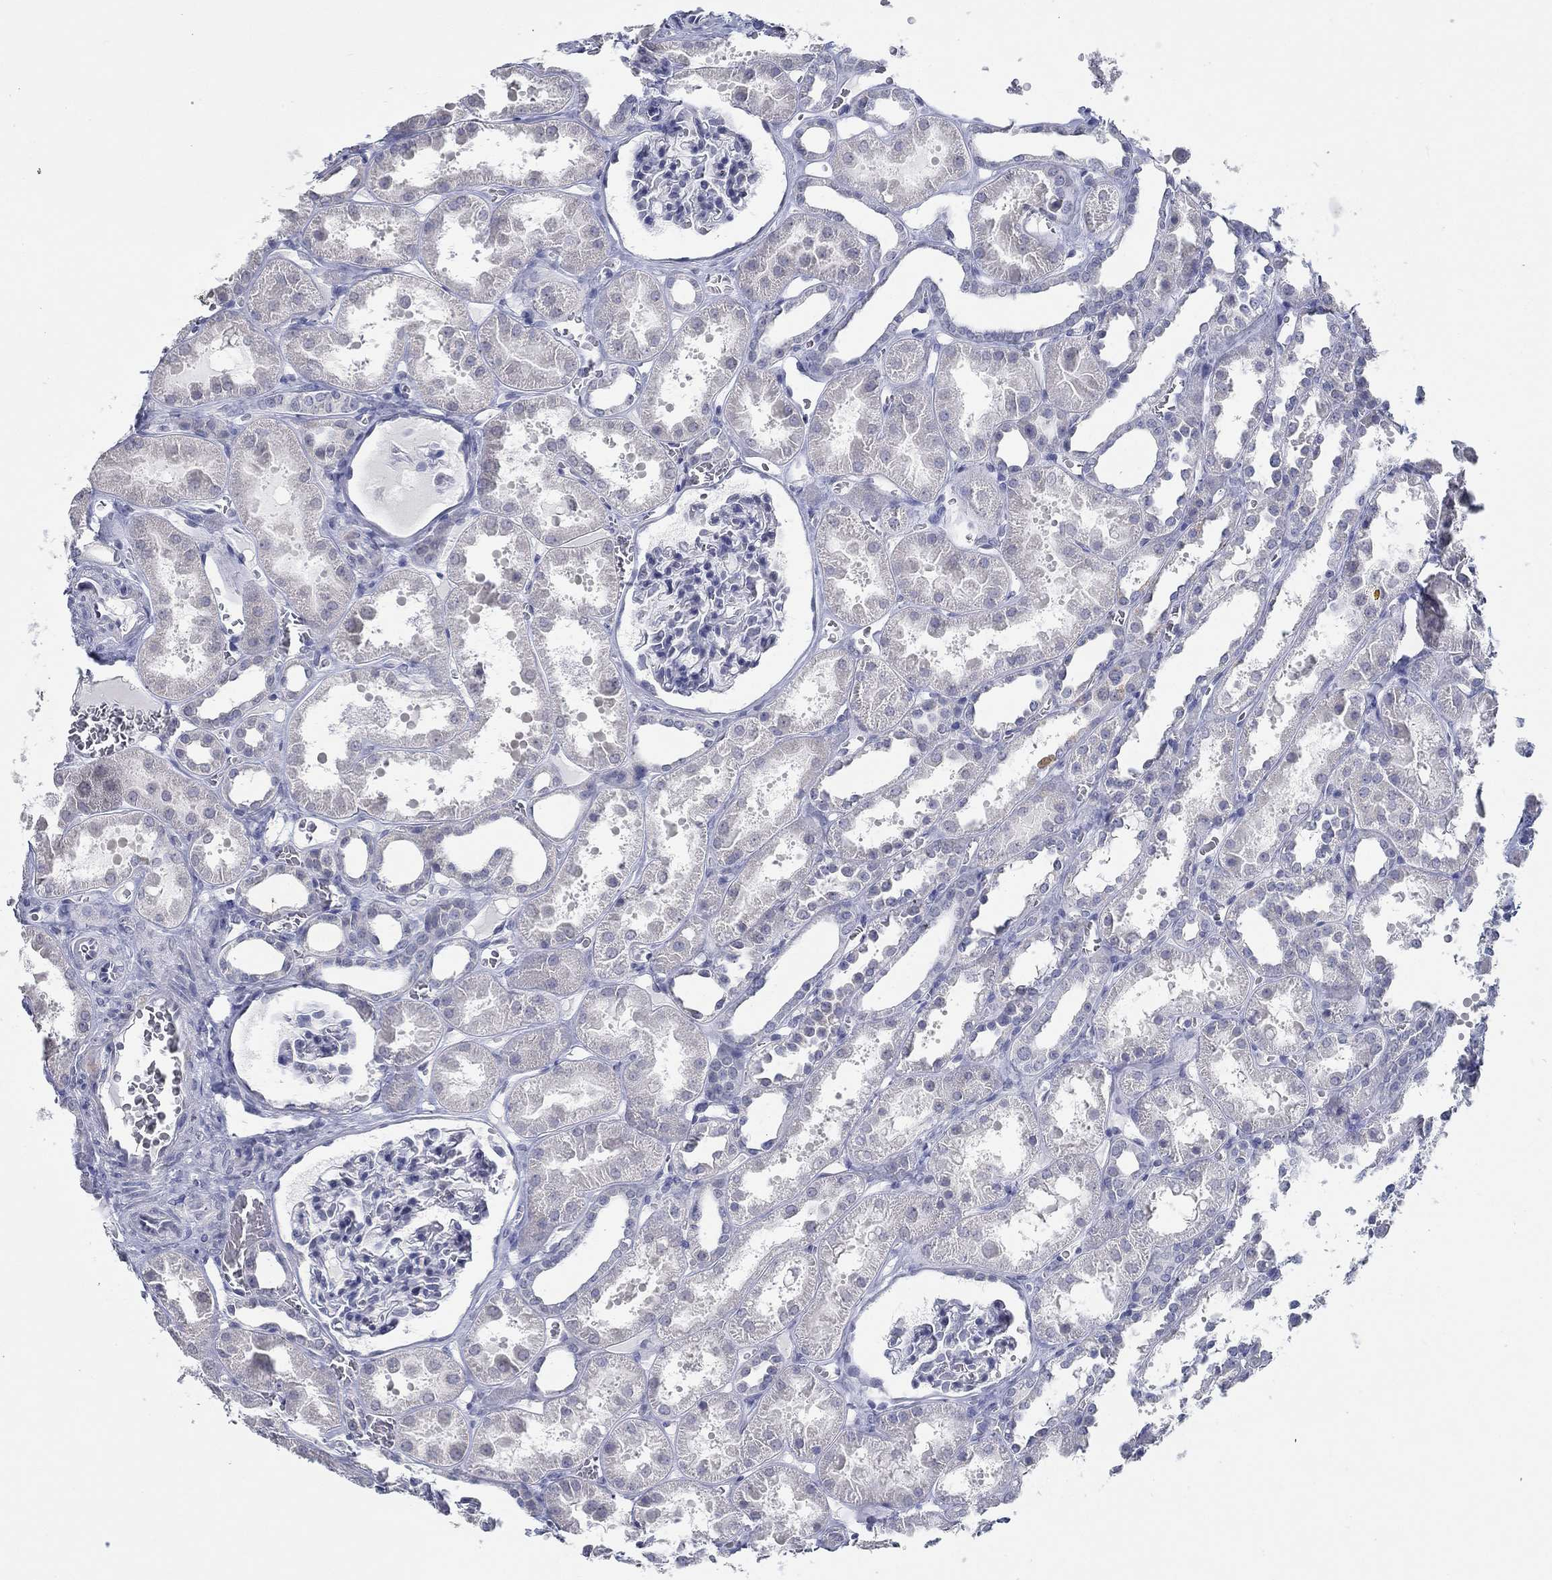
{"staining": {"intensity": "negative", "quantity": "none", "location": "none"}, "tissue": "kidney", "cell_type": "Cells in glomeruli", "image_type": "normal", "snomed": [{"axis": "morphology", "description": "Normal tissue, NOS"}, {"axis": "topography", "description": "Kidney"}], "caption": "DAB (3,3'-diaminobenzidine) immunohistochemical staining of unremarkable kidney shows no significant positivity in cells in glomeruli.", "gene": "NUP155", "patient": {"sex": "female", "age": 41}}